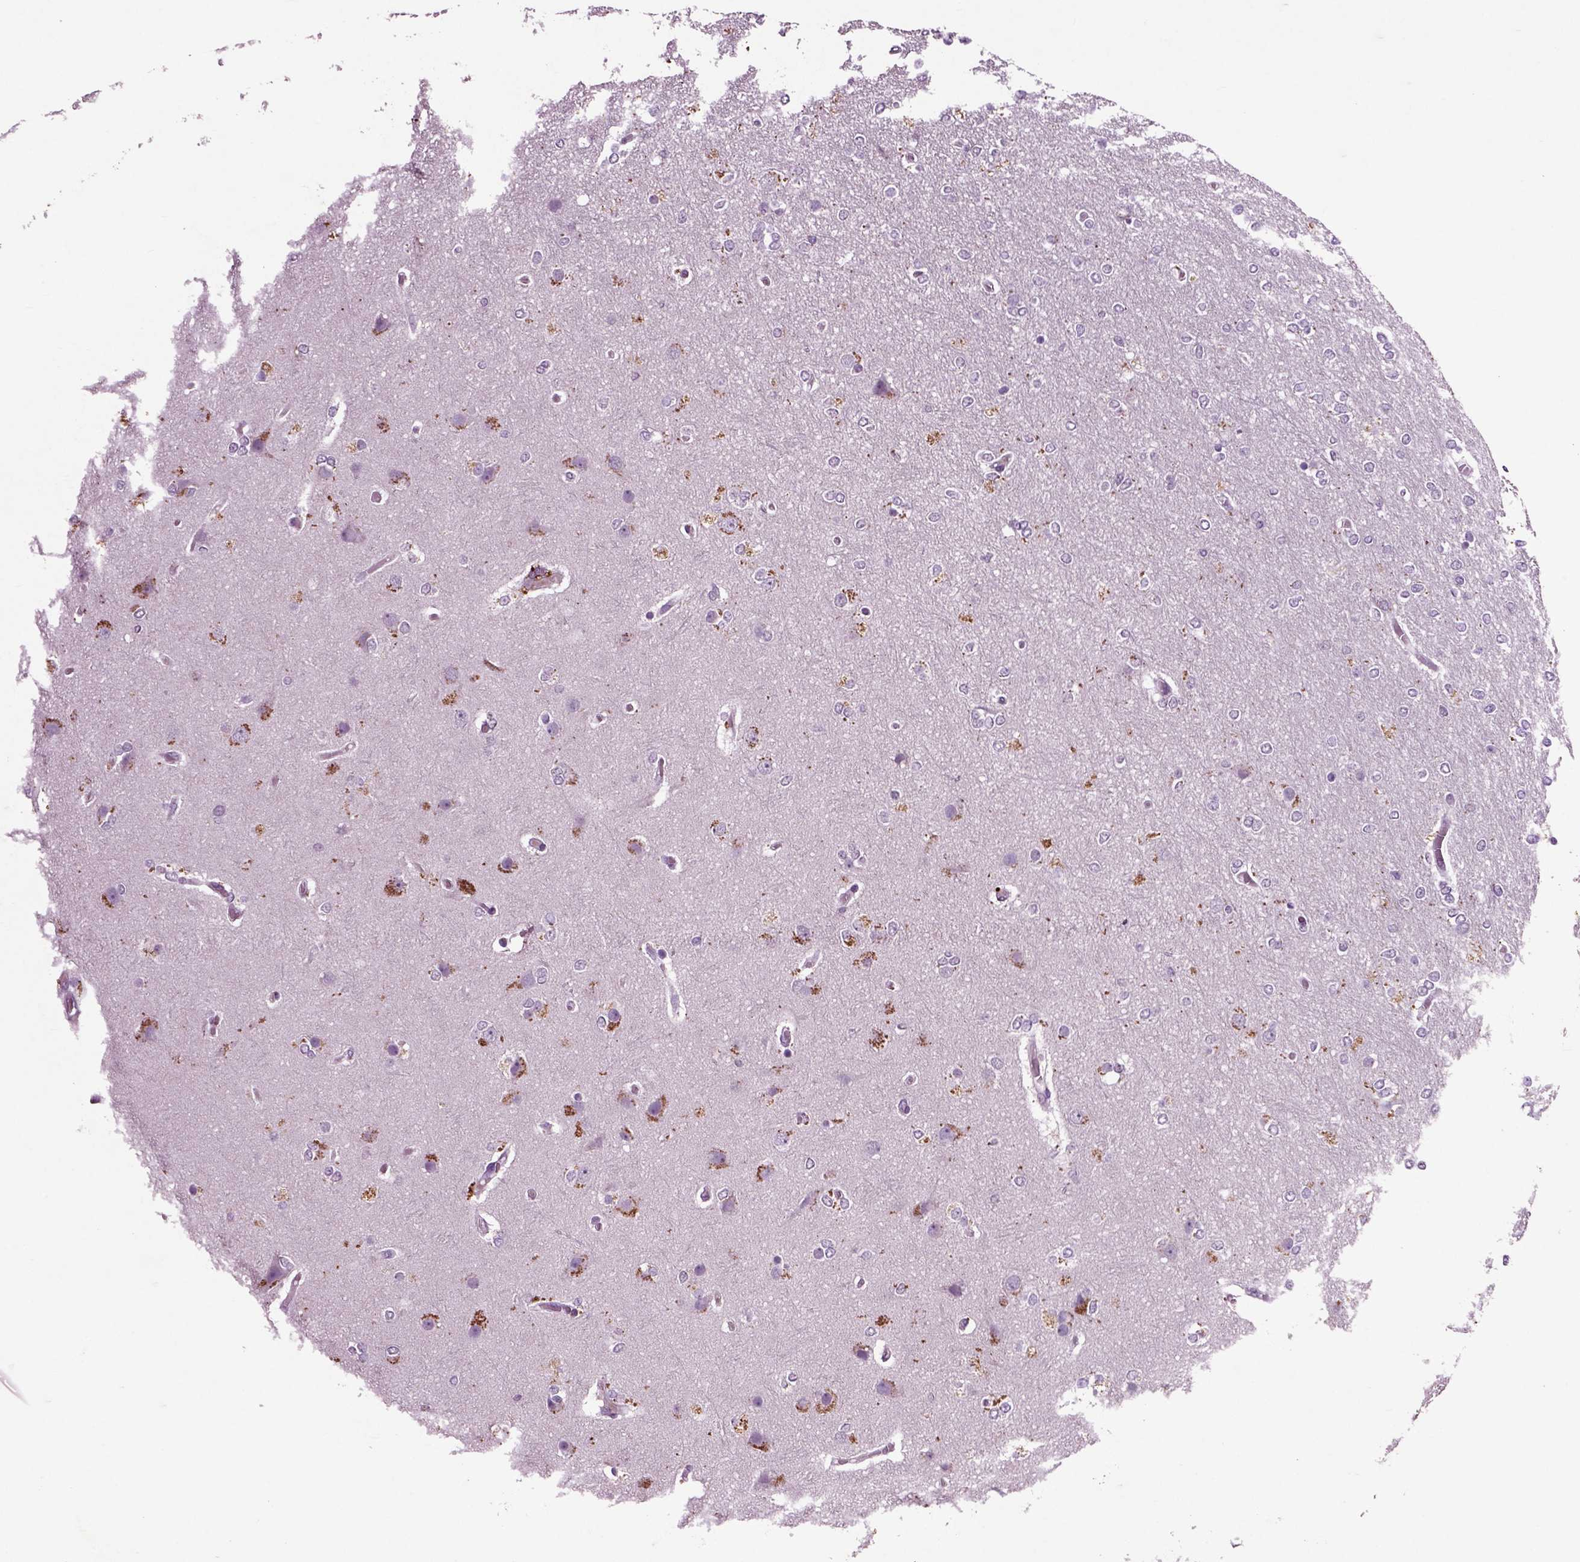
{"staining": {"intensity": "negative", "quantity": "none", "location": "none"}, "tissue": "glioma", "cell_type": "Tumor cells", "image_type": "cancer", "snomed": [{"axis": "morphology", "description": "Glioma, malignant, High grade"}, {"axis": "topography", "description": "Brain"}], "caption": "Protein analysis of glioma demonstrates no significant expression in tumor cells.", "gene": "CRHR1", "patient": {"sex": "female", "age": 61}}